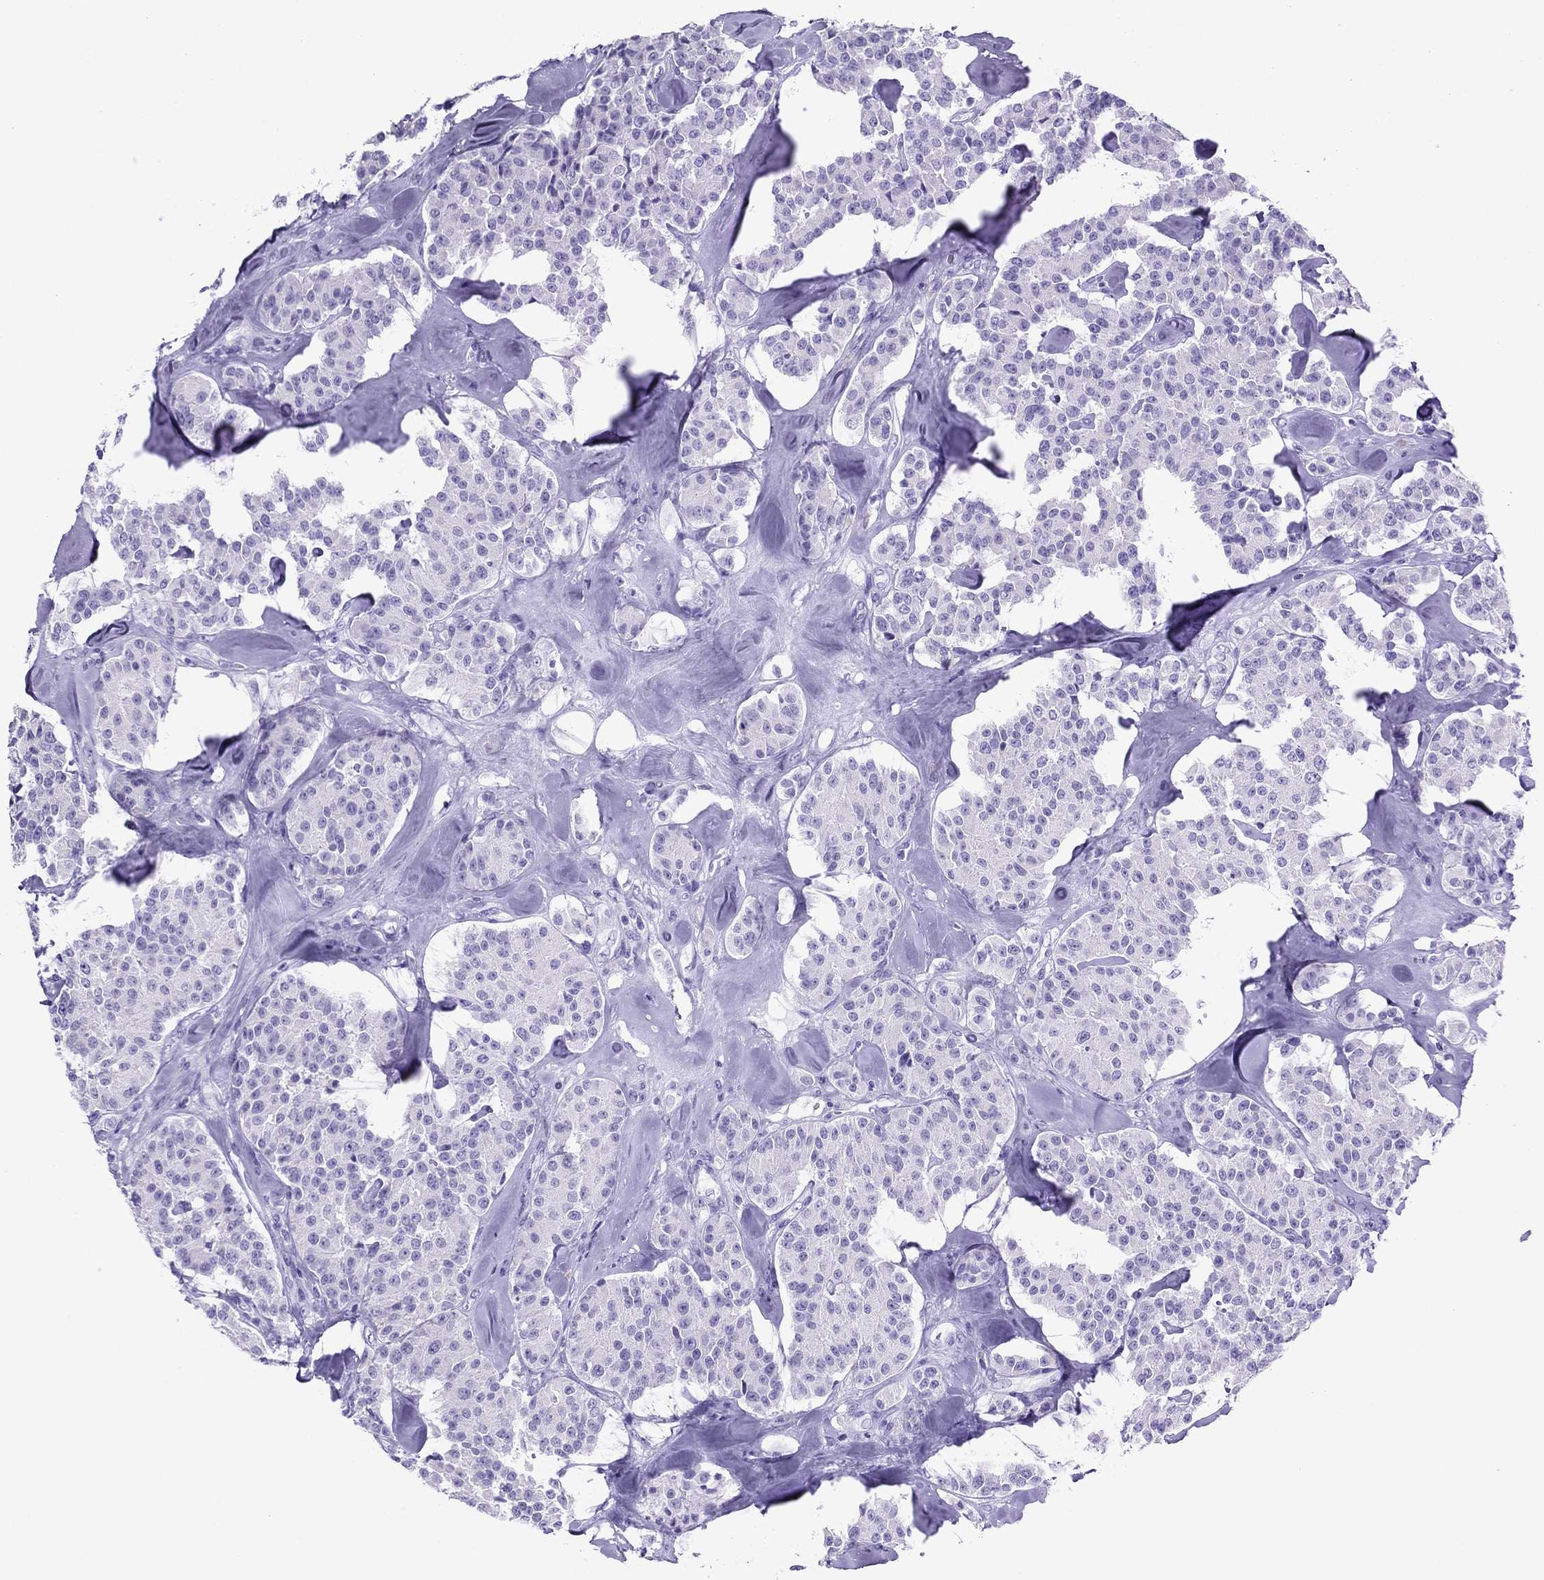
{"staining": {"intensity": "negative", "quantity": "none", "location": "none"}, "tissue": "carcinoid", "cell_type": "Tumor cells", "image_type": "cancer", "snomed": [{"axis": "morphology", "description": "Carcinoid, malignant, NOS"}, {"axis": "topography", "description": "Pancreas"}], "caption": "Protein analysis of malignant carcinoid displays no significant expression in tumor cells.", "gene": "ATP4A", "patient": {"sex": "male", "age": 41}}